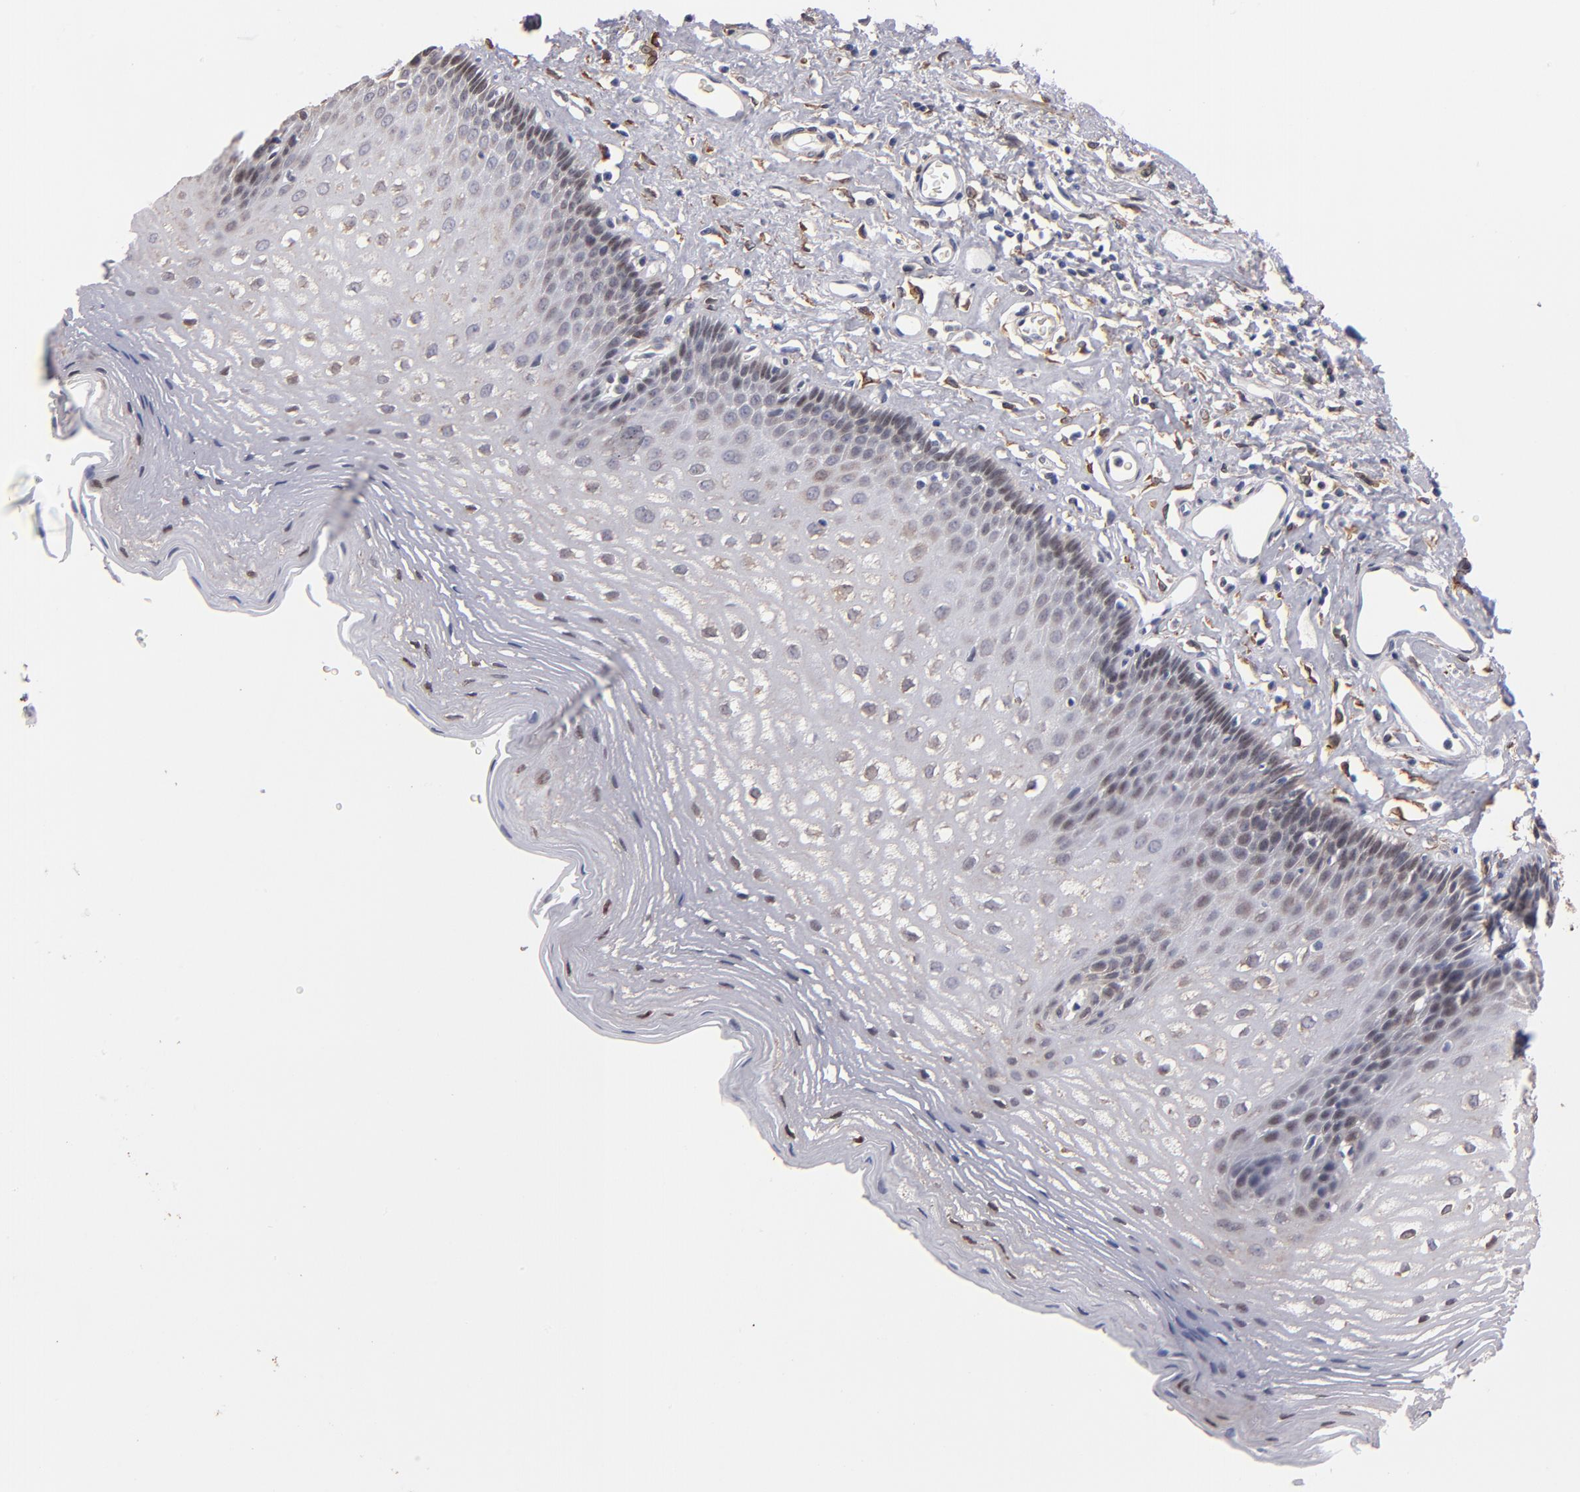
{"staining": {"intensity": "weak", "quantity": ">75%", "location": "cytoplasmic/membranous"}, "tissue": "esophagus", "cell_type": "Squamous epithelial cells", "image_type": "normal", "snomed": [{"axis": "morphology", "description": "Normal tissue, NOS"}, {"axis": "topography", "description": "Esophagus"}], "caption": "The image shows staining of benign esophagus, revealing weak cytoplasmic/membranous protein positivity (brown color) within squamous epithelial cells. Nuclei are stained in blue.", "gene": "PGRMC1", "patient": {"sex": "female", "age": 70}}